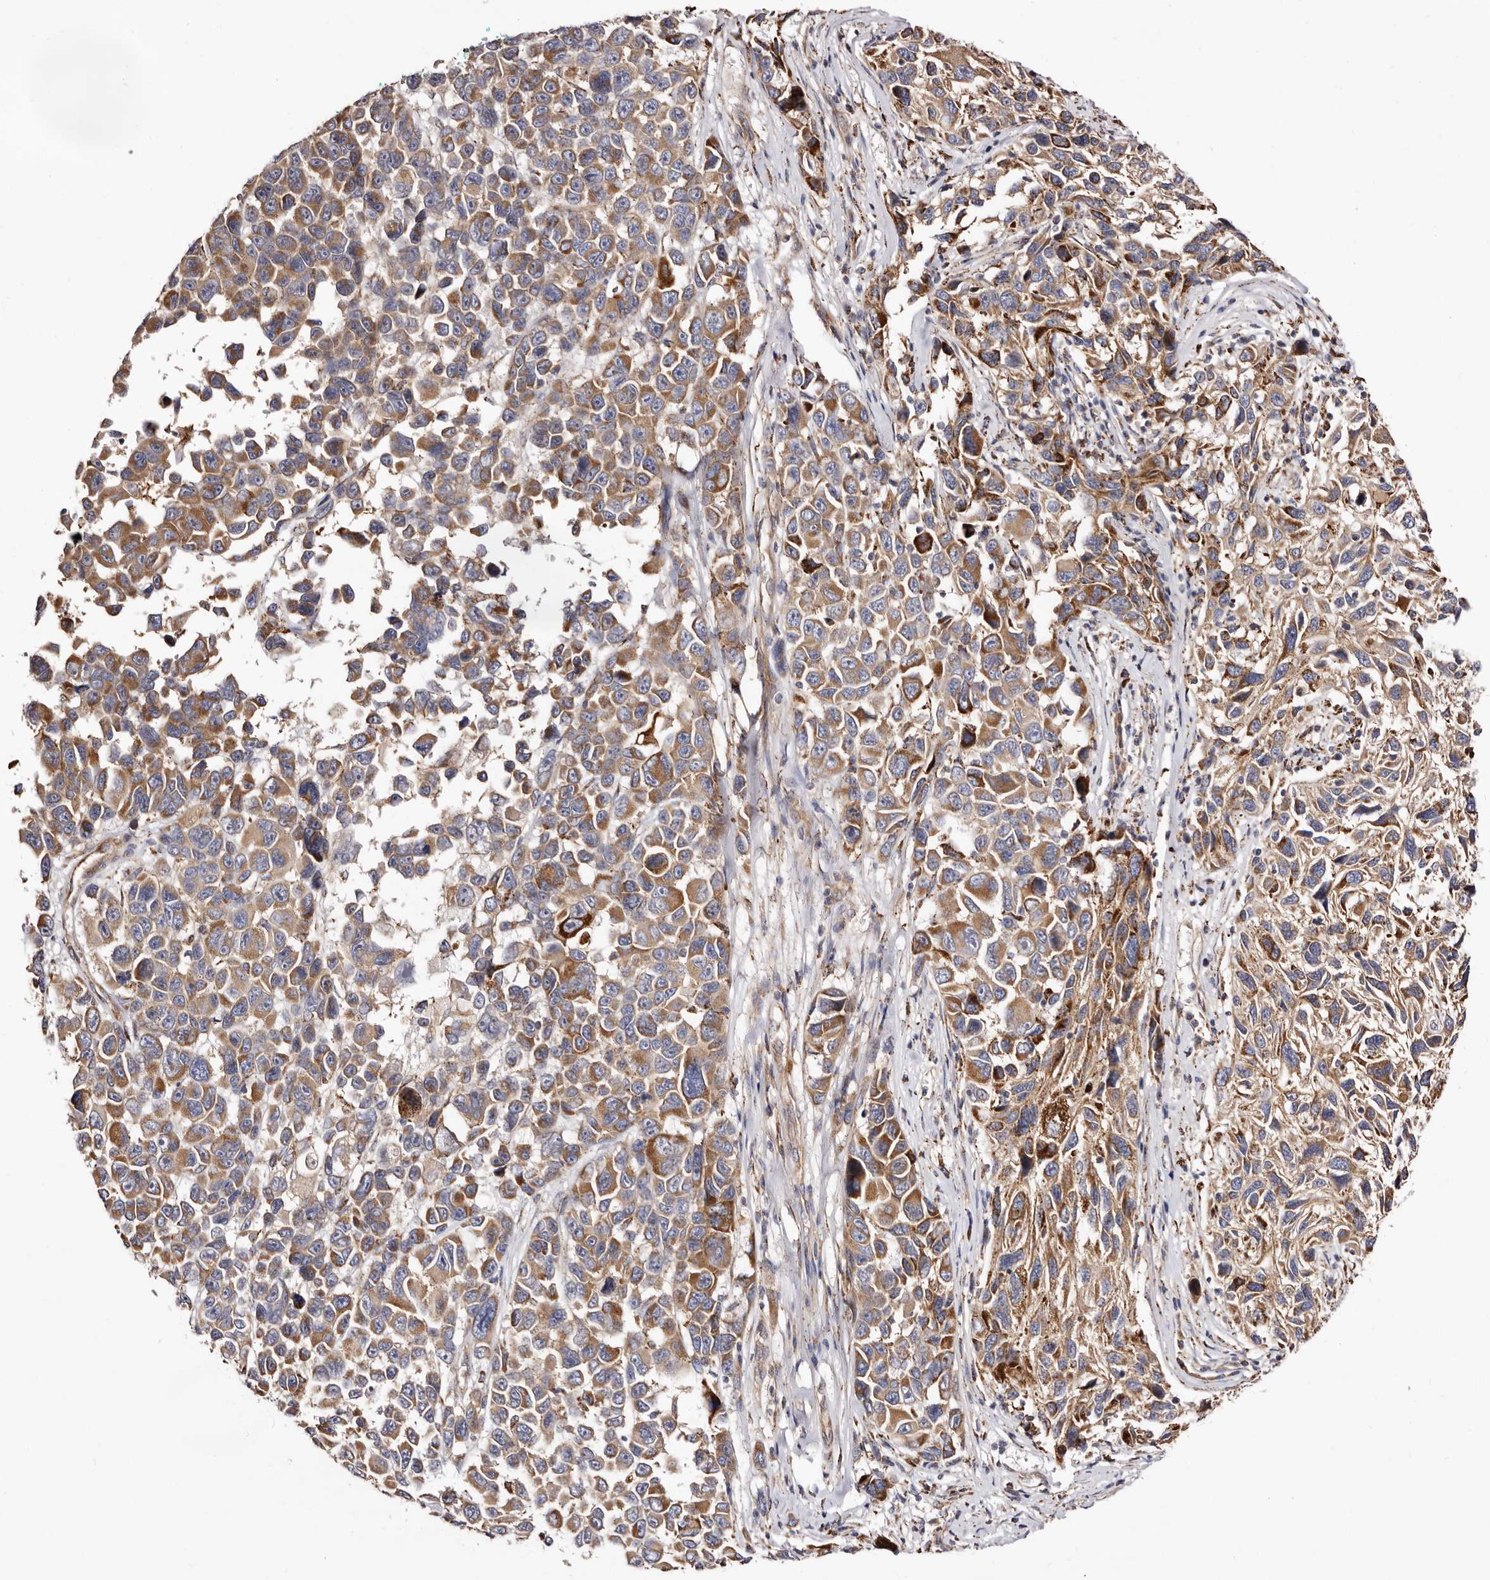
{"staining": {"intensity": "moderate", "quantity": ">75%", "location": "cytoplasmic/membranous"}, "tissue": "melanoma", "cell_type": "Tumor cells", "image_type": "cancer", "snomed": [{"axis": "morphology", "description": "Malignant melanoma, NOS"}, {"axis": "topography", "description": "Skin"}], "caption": "This micrograph demonstrates immunohistochemistry staining of malignant melanoma, with medium moderate cytoplasmic/membranous positivity in approximately >75% of tumor cells.", "gene": "LUZP1", "patient": {"sex": "male", "age": 53}}